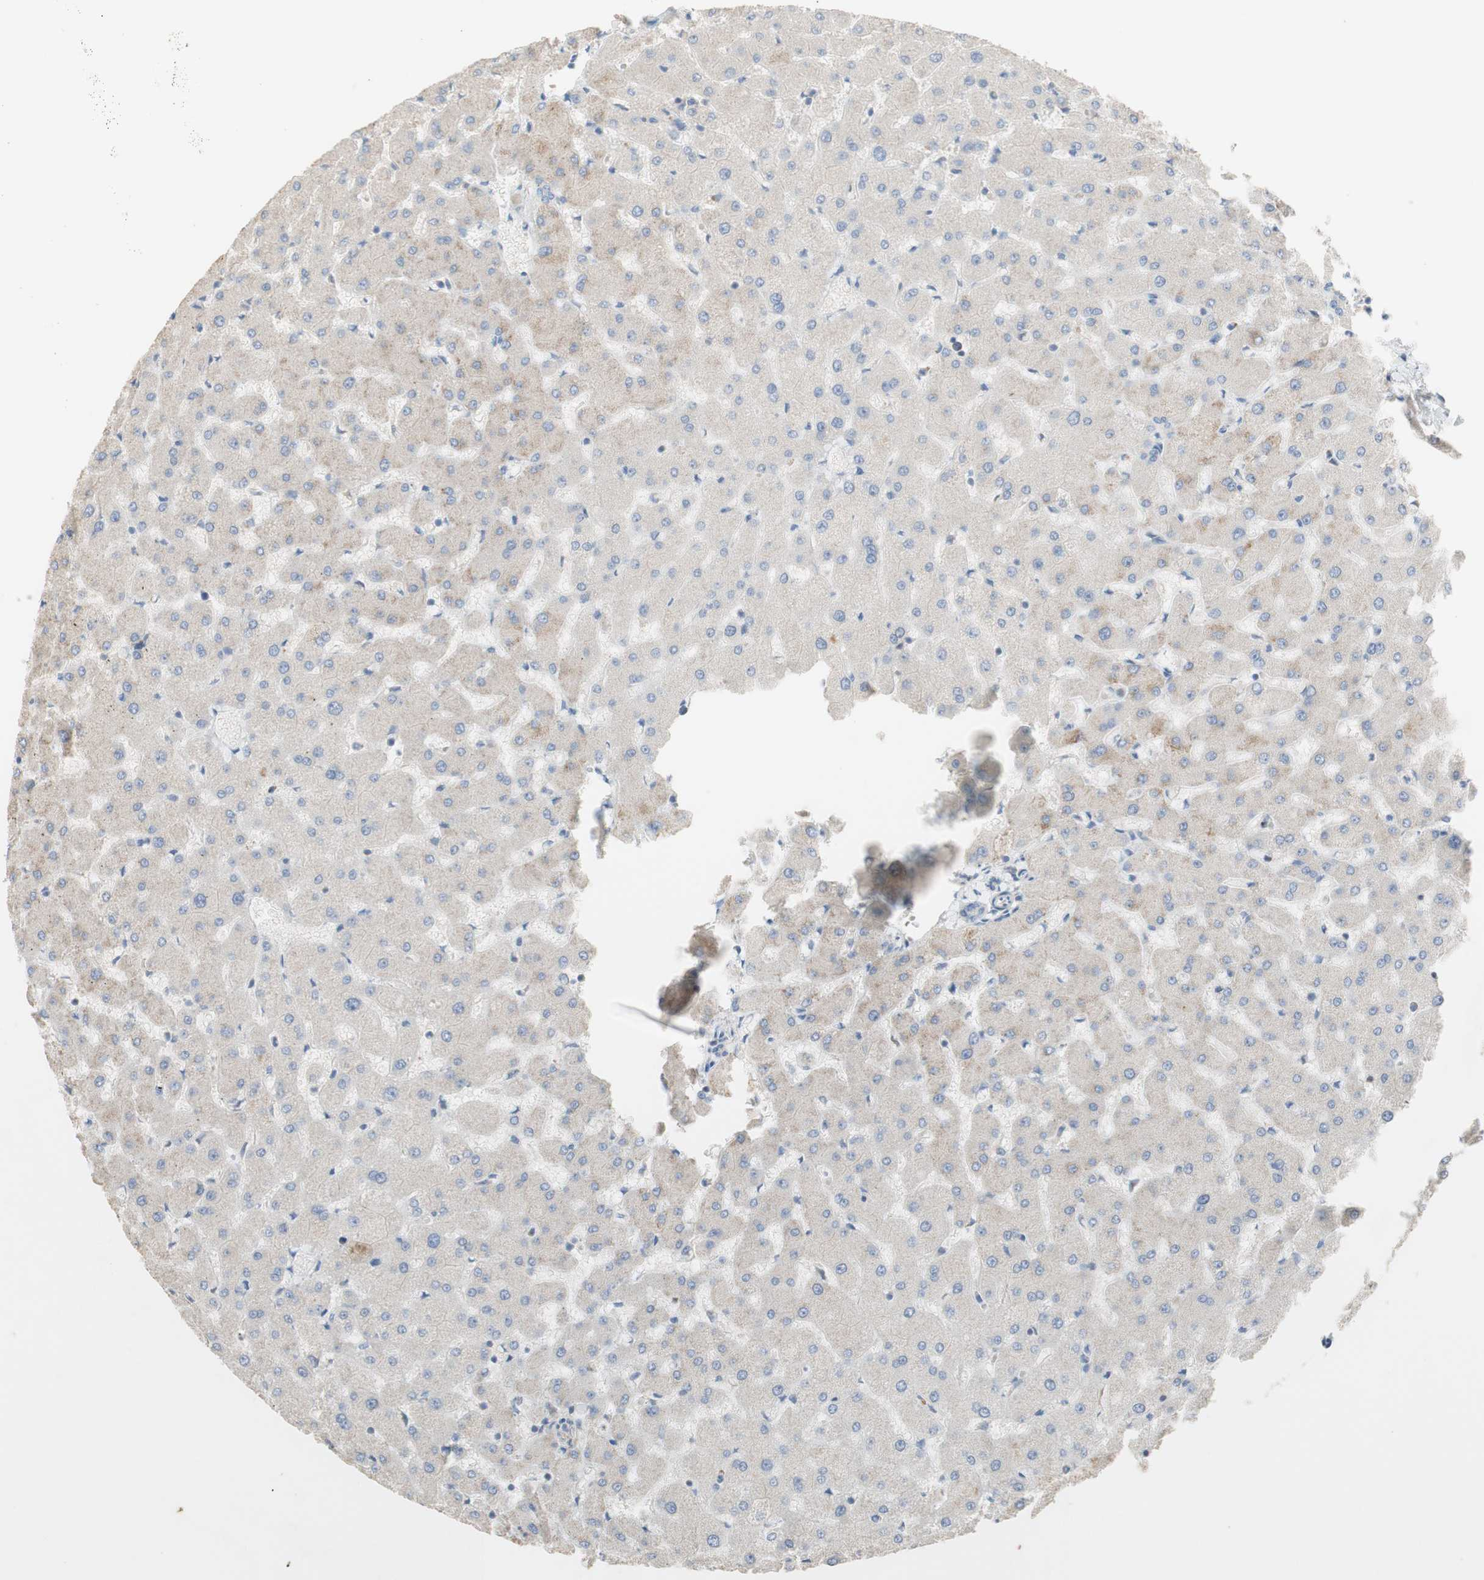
{"staining": {"intensity": "negative", "quantity": "none", "location": "none"}, "tissue": "liver", "cell_type": "Cholangiocytes", "image_type": "normal", "snomed": [{"axis": "morphology", "description": "Normal tissue, NOS"}, {"axis": "topography", "description": "Liver"}], "caption": "There is no significant staining in cholangiocytes of liver. Brightfield microscopy of IHC stained with DAB (brown) and hematoxylin (blue), captured at high magnification.", "gene": "MANEA", "patient": {"sex": "female", "age": 63}}